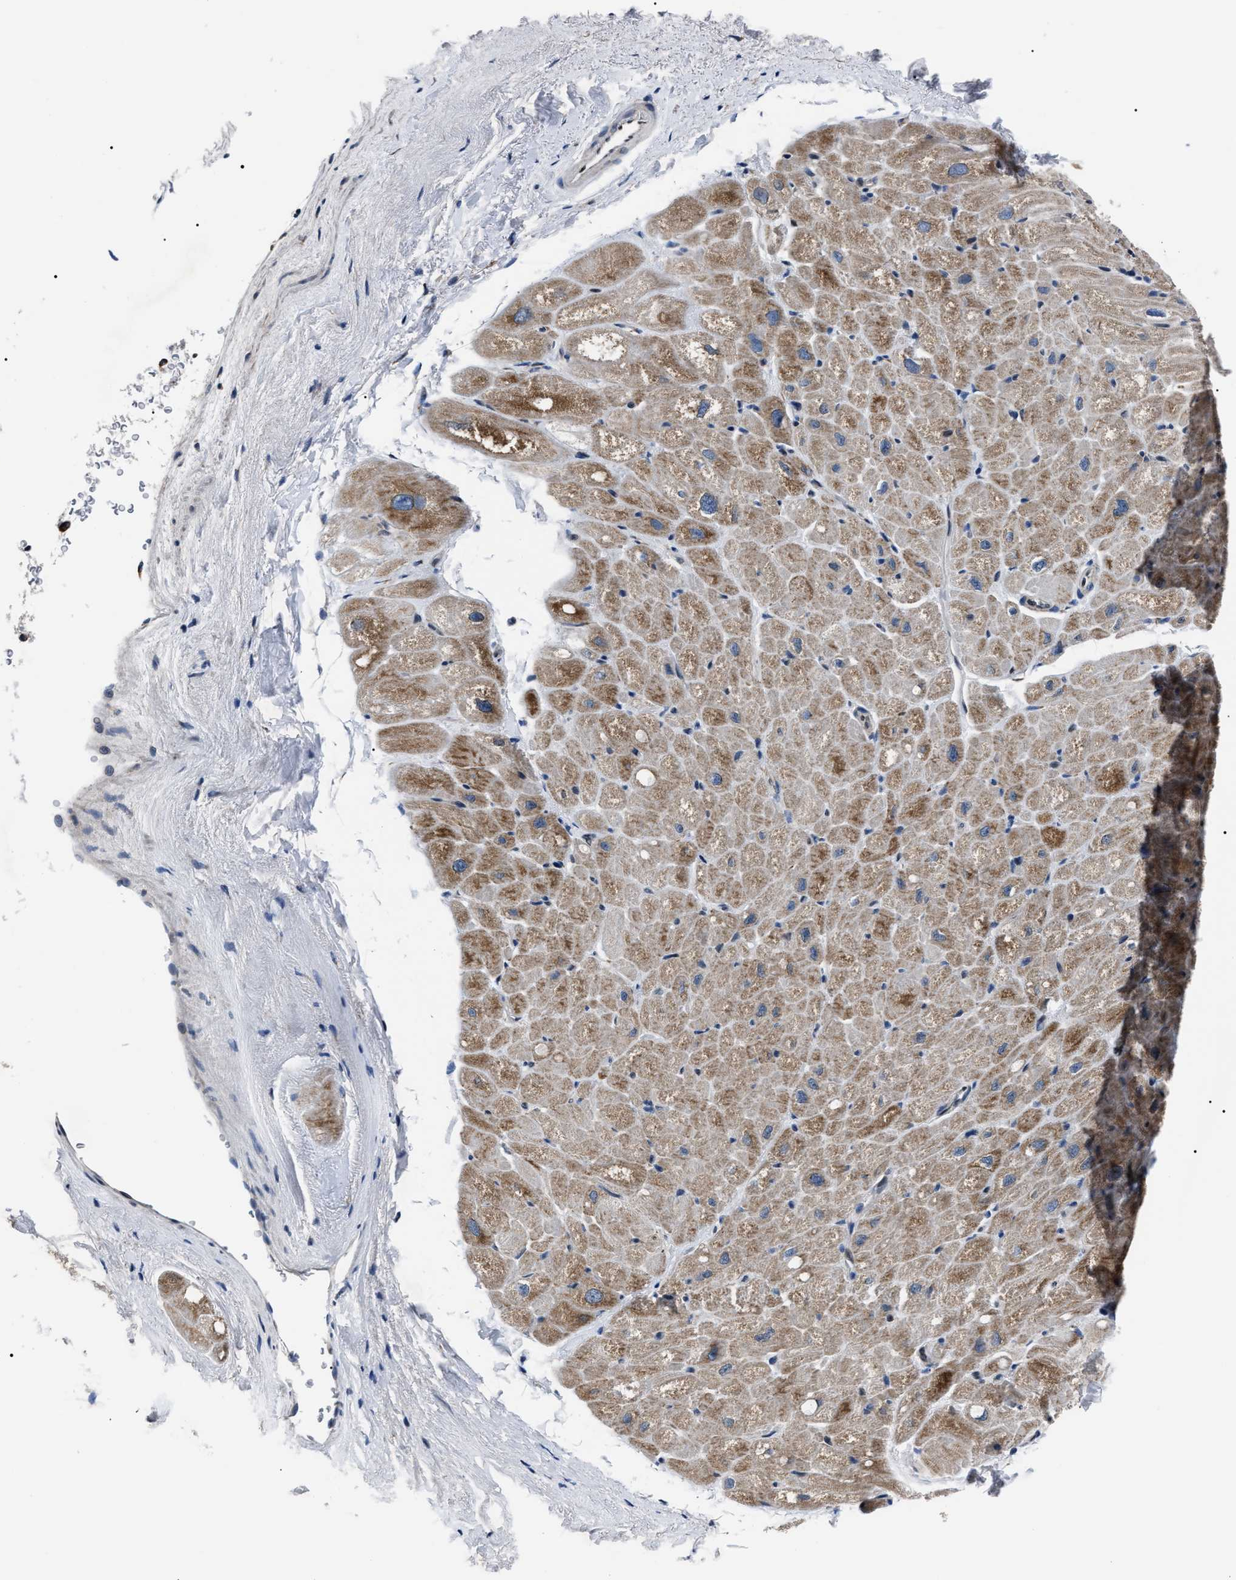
{"staining": {"intensity": "moderate", "quantity": ">75%", "location": "cytoplasmic/membranous"}, "tissue": "heart muscle", "cell_type": "Cardiomyocytes", "image_type": "normal", "snomed": [{"axis": "morphology", "description": "Normal tissue, NOS"}, {"axis": "topography", "description": "Heart"}], "caption": "Human heart muscle stained for a protein (brown) reveals moderate cytoplasmic/membranous positive expression in about >75% of cardiomyocytes.", "gene": "LRRC14", "patient": {"sex": "male", "age": 49}}